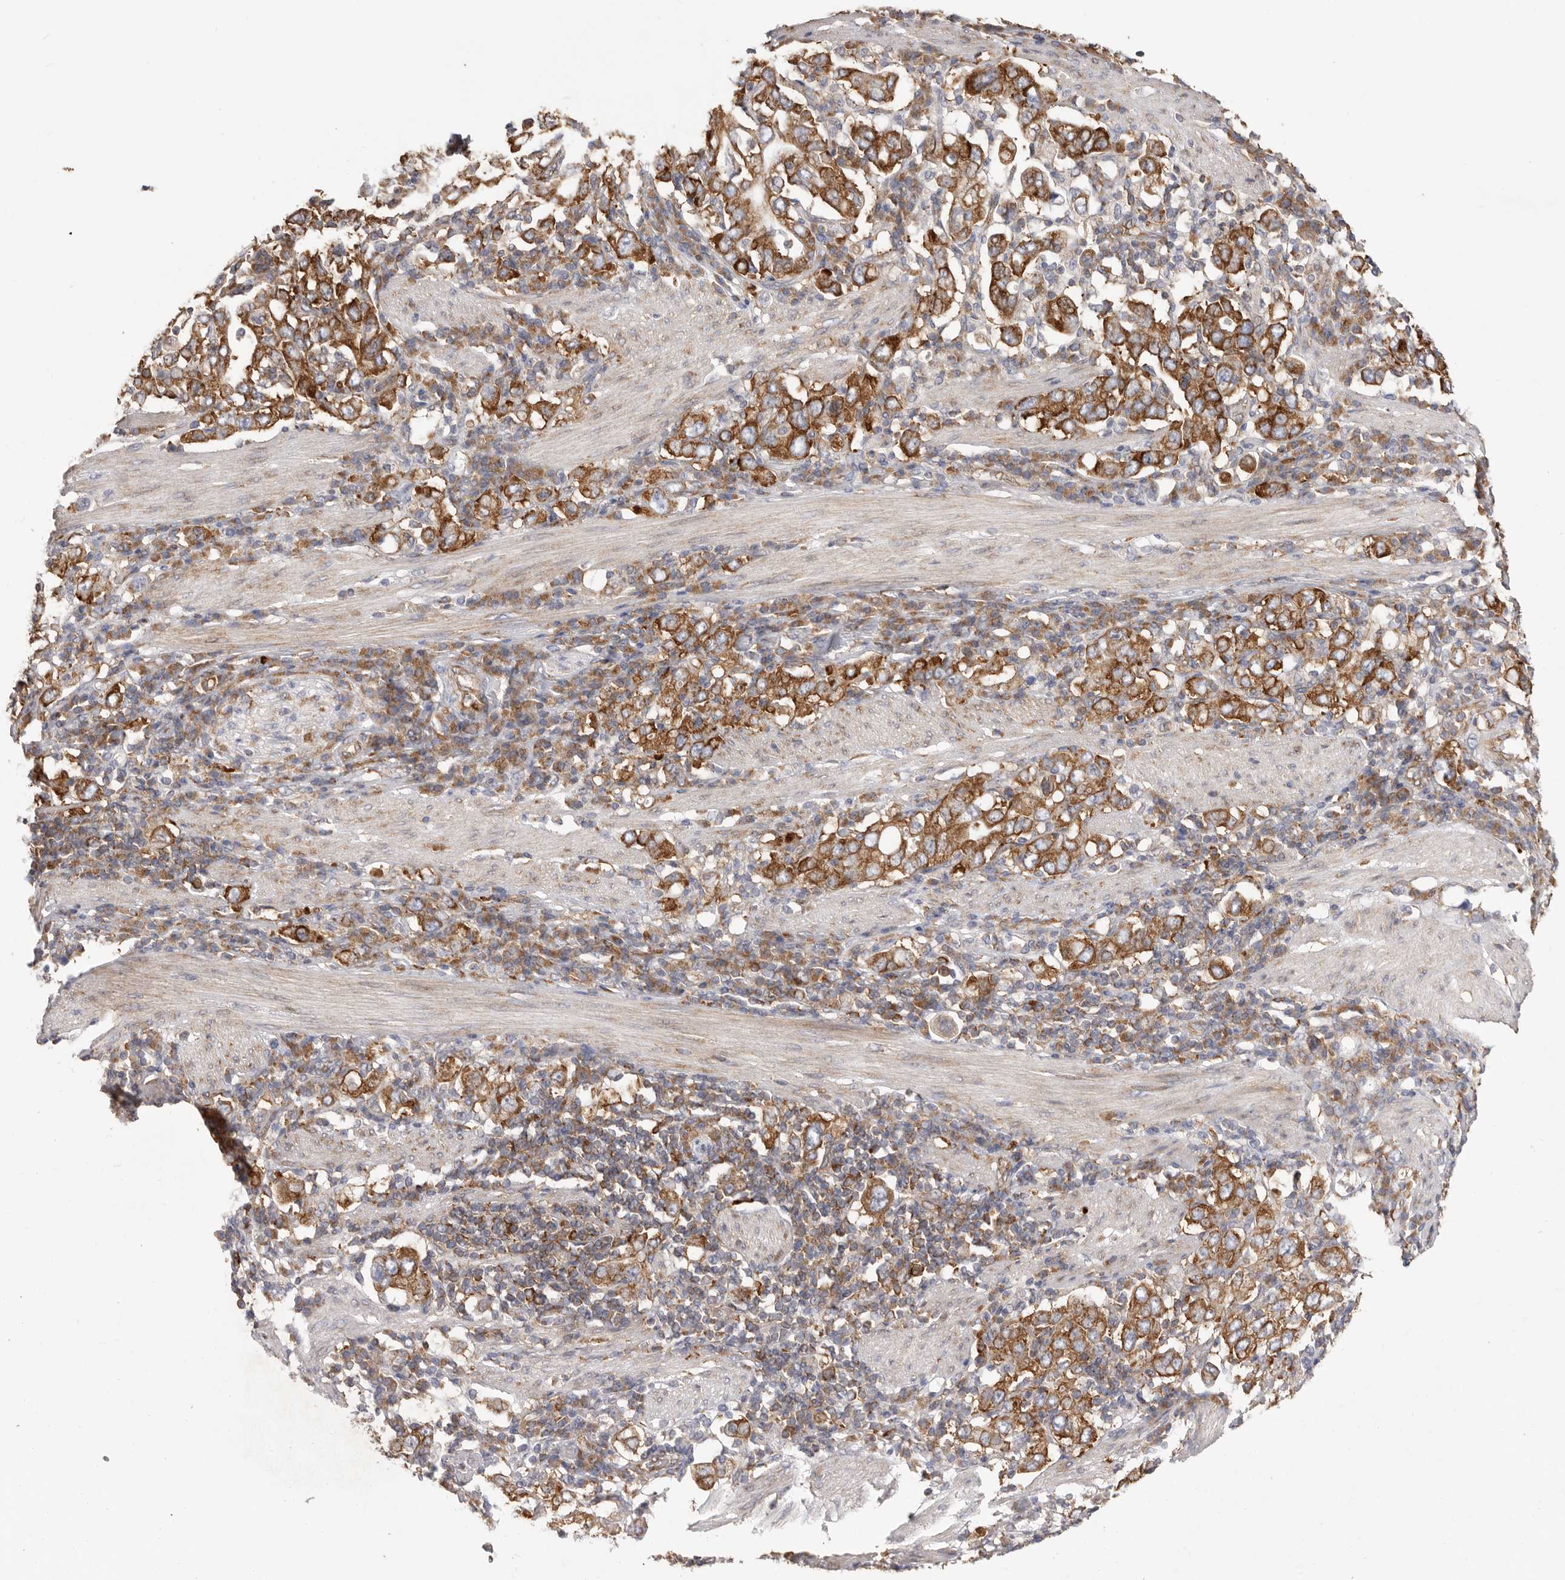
{"staining": {"intensity": "moderate", "quantity": ">75%", "location": "cytoplasmic/membranous"}, "tissue": "stomach cancer", "cell_type": "Tumor cells", "image_type": "cancer", "snomed": [{"axis": "morphology", "description": "Adenocarcinoma, NOS"}, {"axis": "topography", "description": "Stomach, upper"}], "caption": "IHC (DAB) staining of adenocarcinoma (stomach) exhibits moderate cytoplasmic/membranous protein expression in about >75% of tumor cells.", "gene": "SERBP1", "patient": {"sex": "male", "age": 62}}